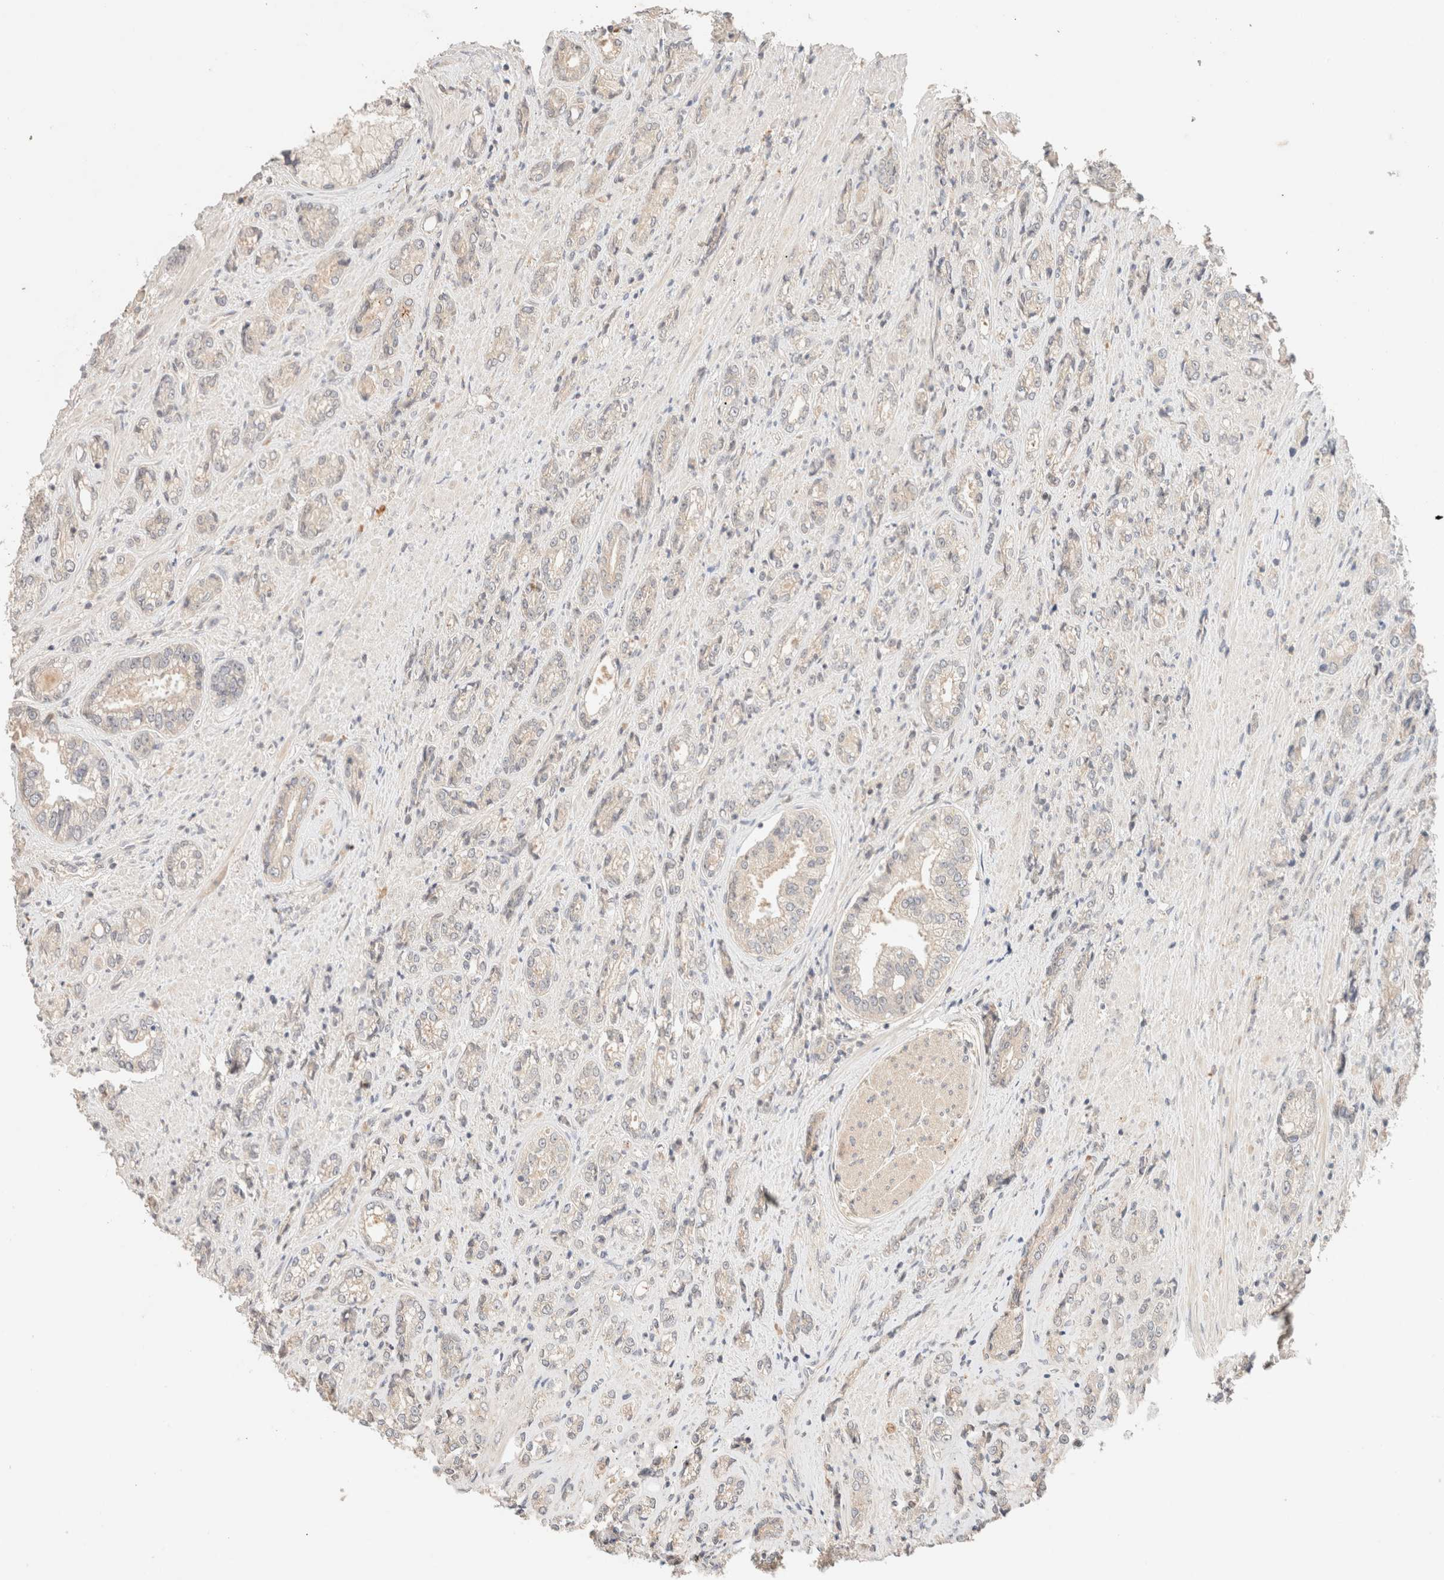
{"staining": {"intensity": "negative", "quantity": "none", "location": "none"}, "tissue": "prostate cancer", "cell_type": "Tumor cells", "image_type": "cancer", "snomed": [{"axis": "morphology", "description": "Adenocarcinoma, High grade"}, {"axis": "topography", "description": "Prostate"}], "caption": "IHC histopathology image of neoplastic tissue: prostate adenocarcinoma (high-grade) stained with DAB (3,3'-diaminobenzidine) exhibits no significant protein staining in tumor cells.", "gene": "SARM1", "patient": {"sex": "male", "age": 61}}